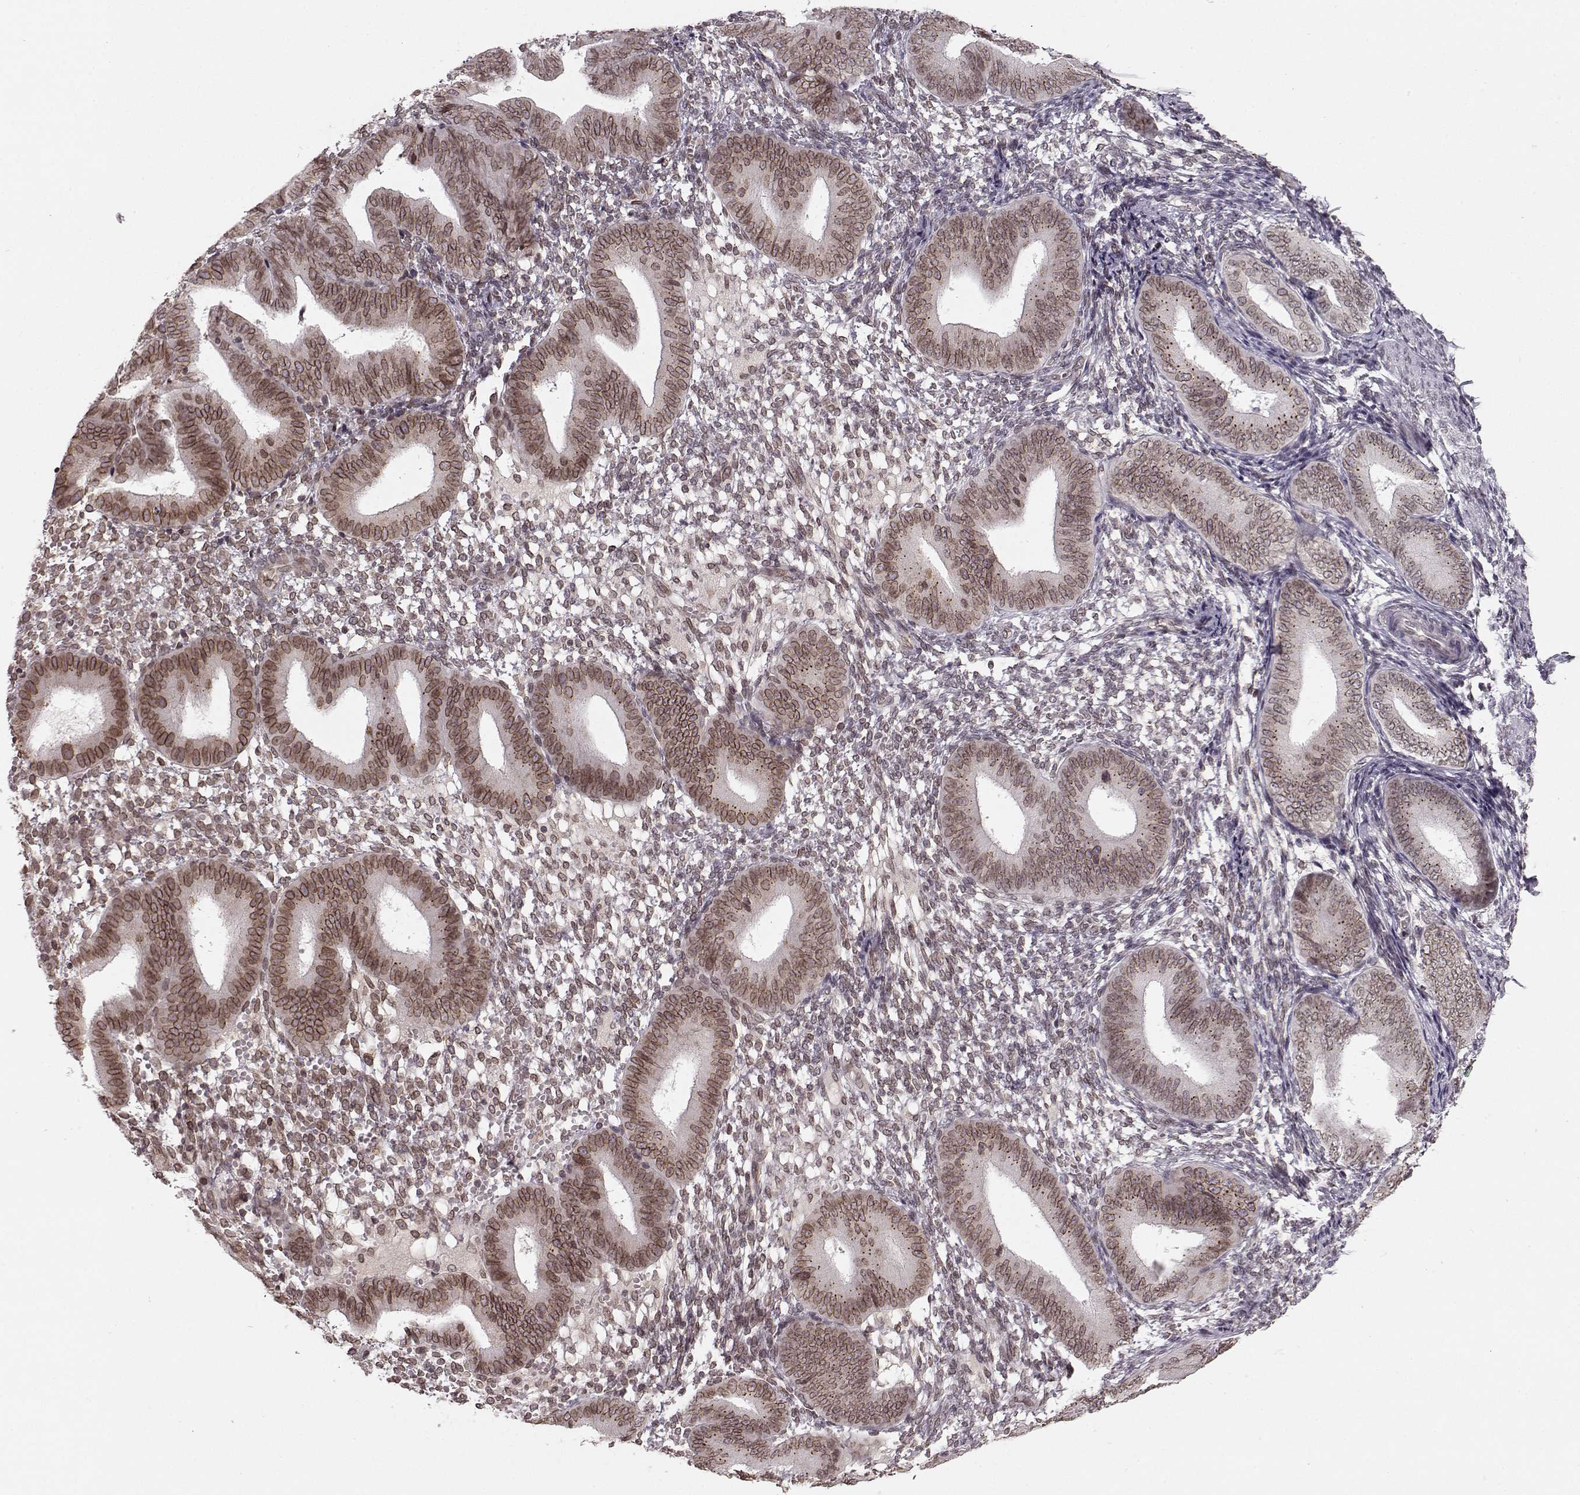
{"staining": {"intensity": "weak", "quantity": "25%-75%", "location": "cytoplasmic/membranous,nuclear"}, "tissue": "endometrium", "cell_type": "Cells in endometrial stroma", "image_type": "normal", "snomed": [{"axis": "morphology", "description": "Normal tissue, NOS"}, {"axis": "topography", "description": "Endometrium"}], "caption": "The immunohistochemical stain labels weak cytoplasmic/membranous,nuclear expression in cells in endometrial stroma of benign endometrium. The staining is performed using DAB (3,3'-diaminobenzidine) brown chromogen to label protein expression. The nuclei are counter-stained blue using hematoxylin.", "gene": "DCAF12", "patient": {"sex": "female", "age": 39}}